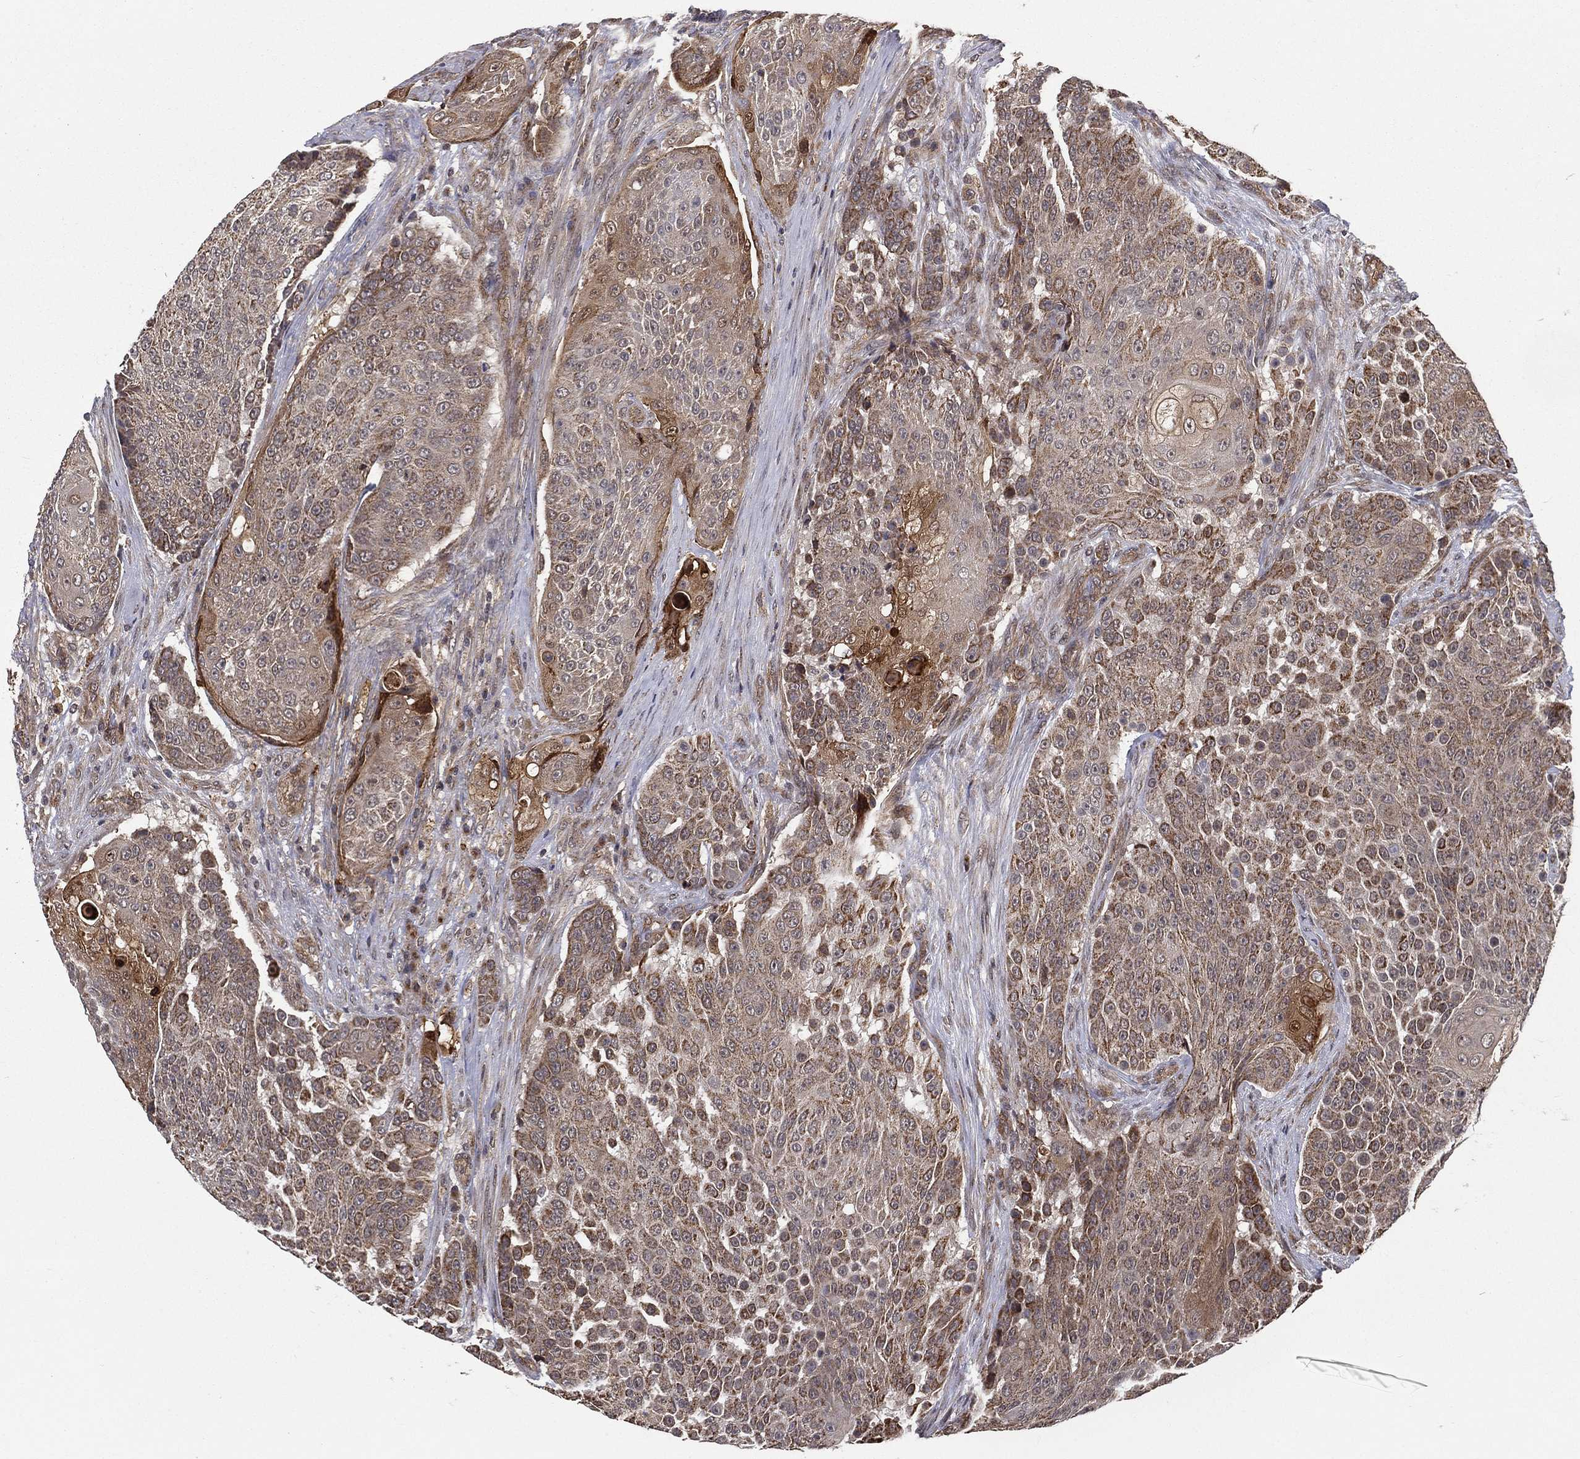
{"staining": {"intensity": "moderate", "quantity": ">75%", "location": "cytoplasmic/membranous"}, "tissue": "urothelial cancer", "cell_type": "Tumor cells", "image_type": "cancer", "snomed": [{"axis": "morphology", "description": "Urothelial carcinoma, High grade"}, {"axis": "topography", "description": "Urinary bladder"}], "caption": "This is a photomicrograph of IHC staining of urothelial carcinoma (high-grade), which shows moderate expression in the cytoplasmic/membranous of tumor cells.", "gene": "UACA", "patient": {"sex": "female", "age": 63}}